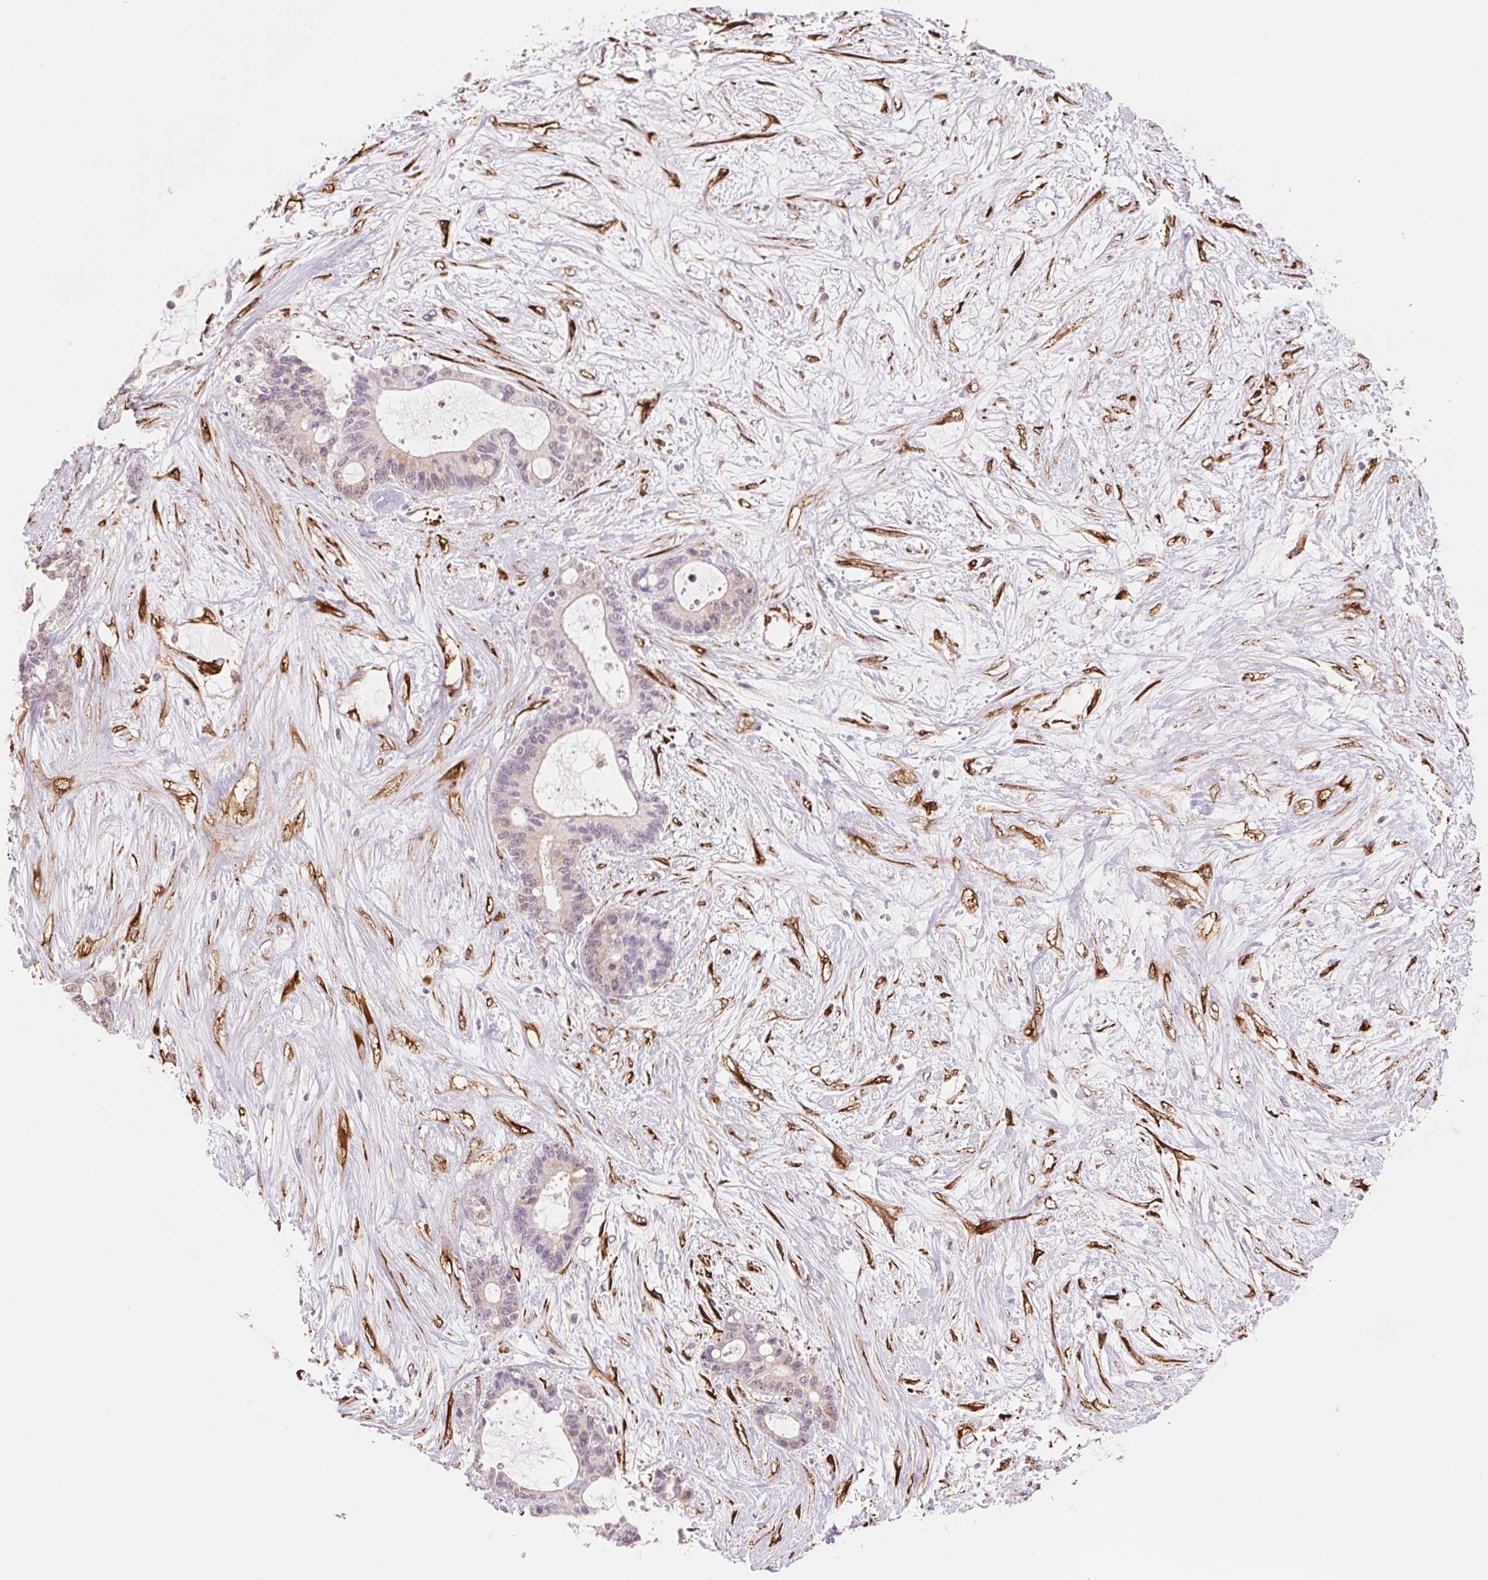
{"staining": {"intensity": "weak", "quantity": "<25%", "location": "cytoplasmic/membranous"}, "tissue": "liver cancer", "cell_type": "Tumor cells", "image_type": "cancer", "snomed": [{"axis": "morphology", "description": "Normal tissue, NOS"}, {"axis": "morphology", "description": "Cholangiocarcinoma"}, {"axis": "topography", "description": "Liver"}, {"axis": "topography", "description": "Peripheral nerve tissue"}], "caption": "This is a micrograph of IHC staining of liver cancer, which shows no positivity in tumor cells.", "gene": "FKBP10", "patient": {"sex": "female", "age": 73}}